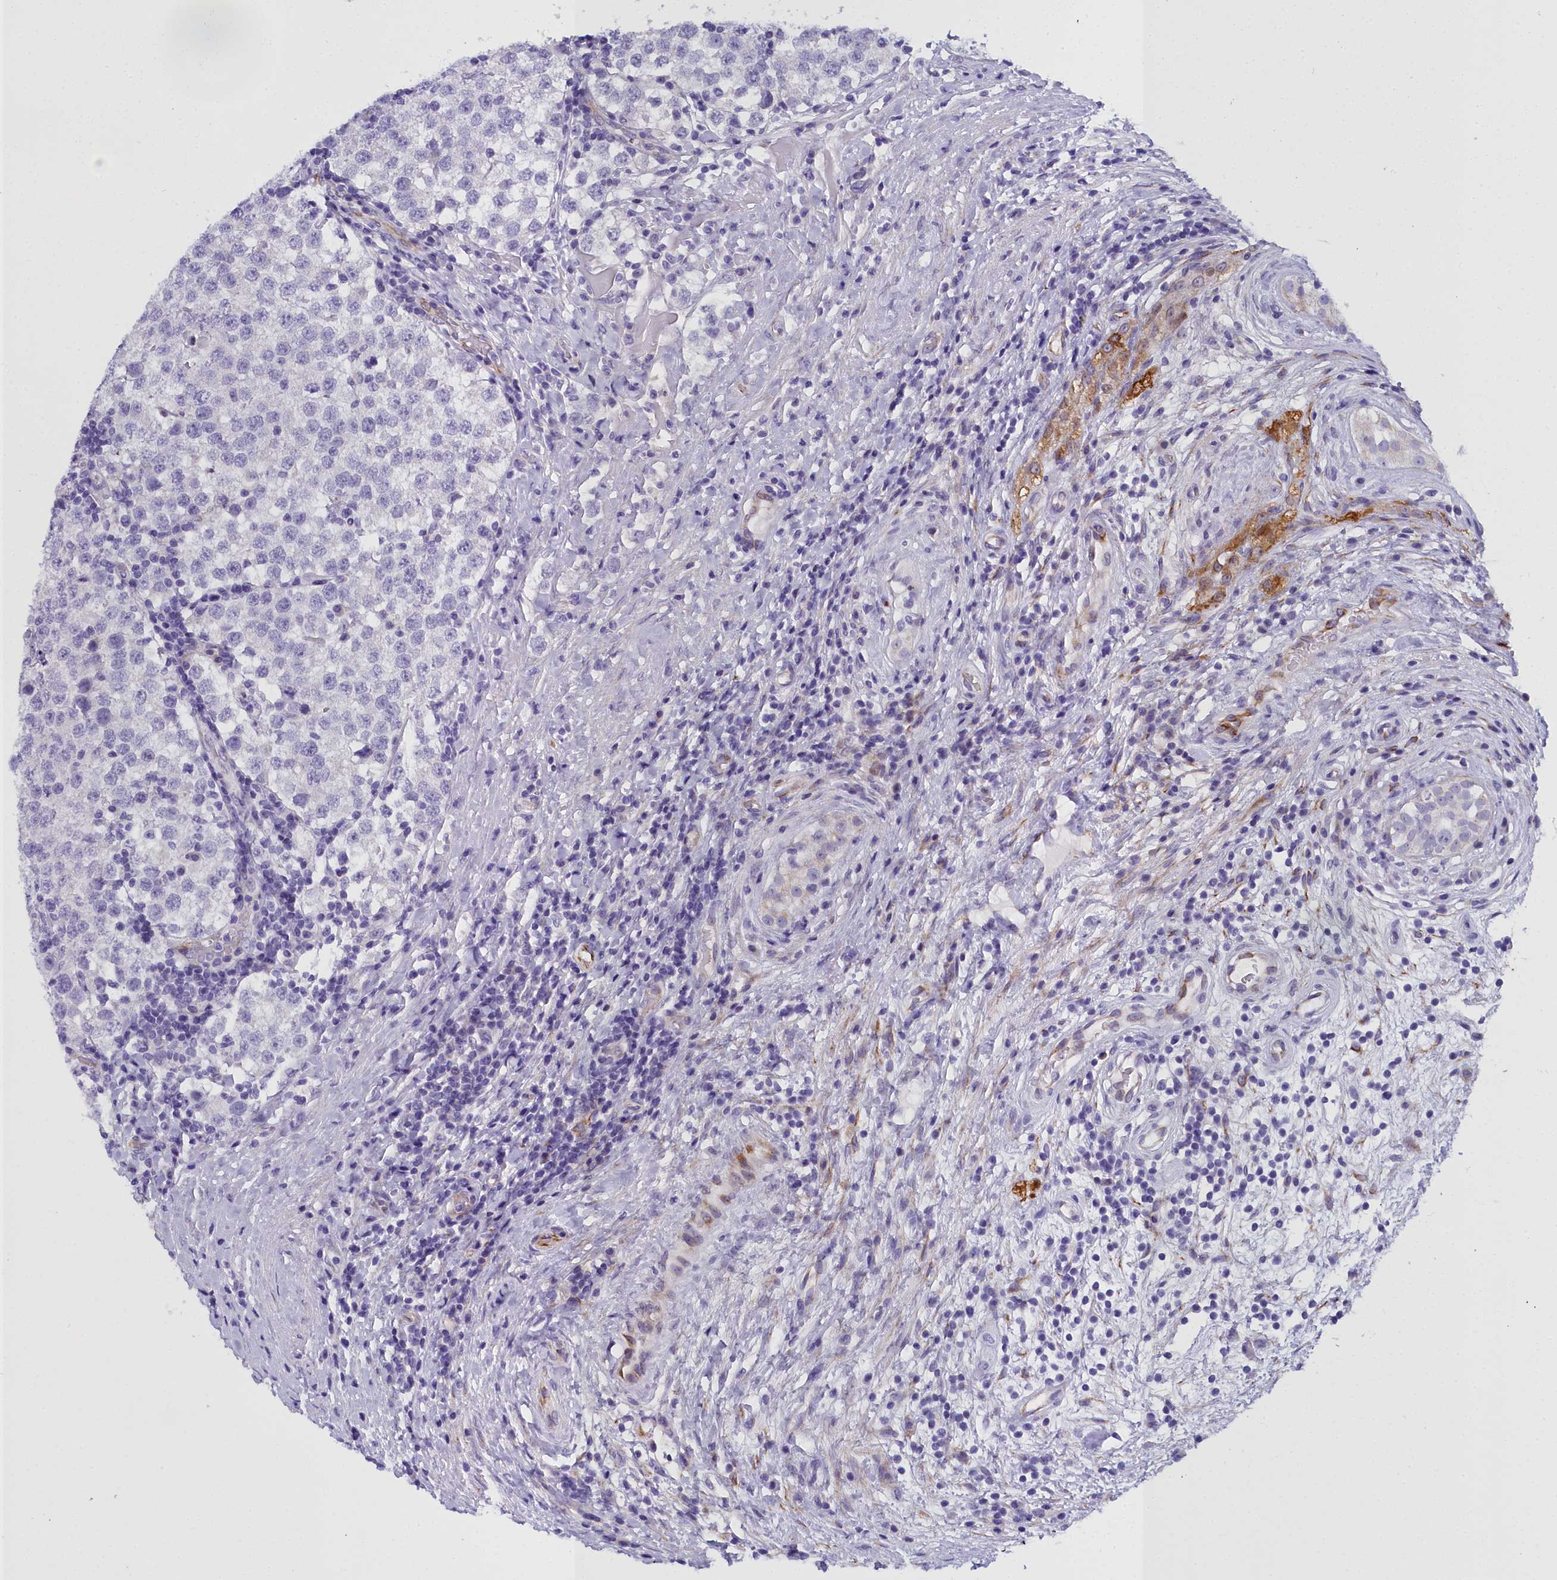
{"staining": {"intensity": "negative", "quantity": "none", "location": "none"}, "tissue": "testis cancer", "cell_type": "Tumor cells", "image_type": "cancer", "snomed": [{"axis": "morphology", "description": "Seminoma, NOS"}, {"axis": "topography", "description": "Testis"}], "caption": "Human testis cancer stained for a protein using immunohistochemistry exhibits no expression in tumor cells.", "gene": "TIMM22", "patient": {"sex": "male", "age": 34}}